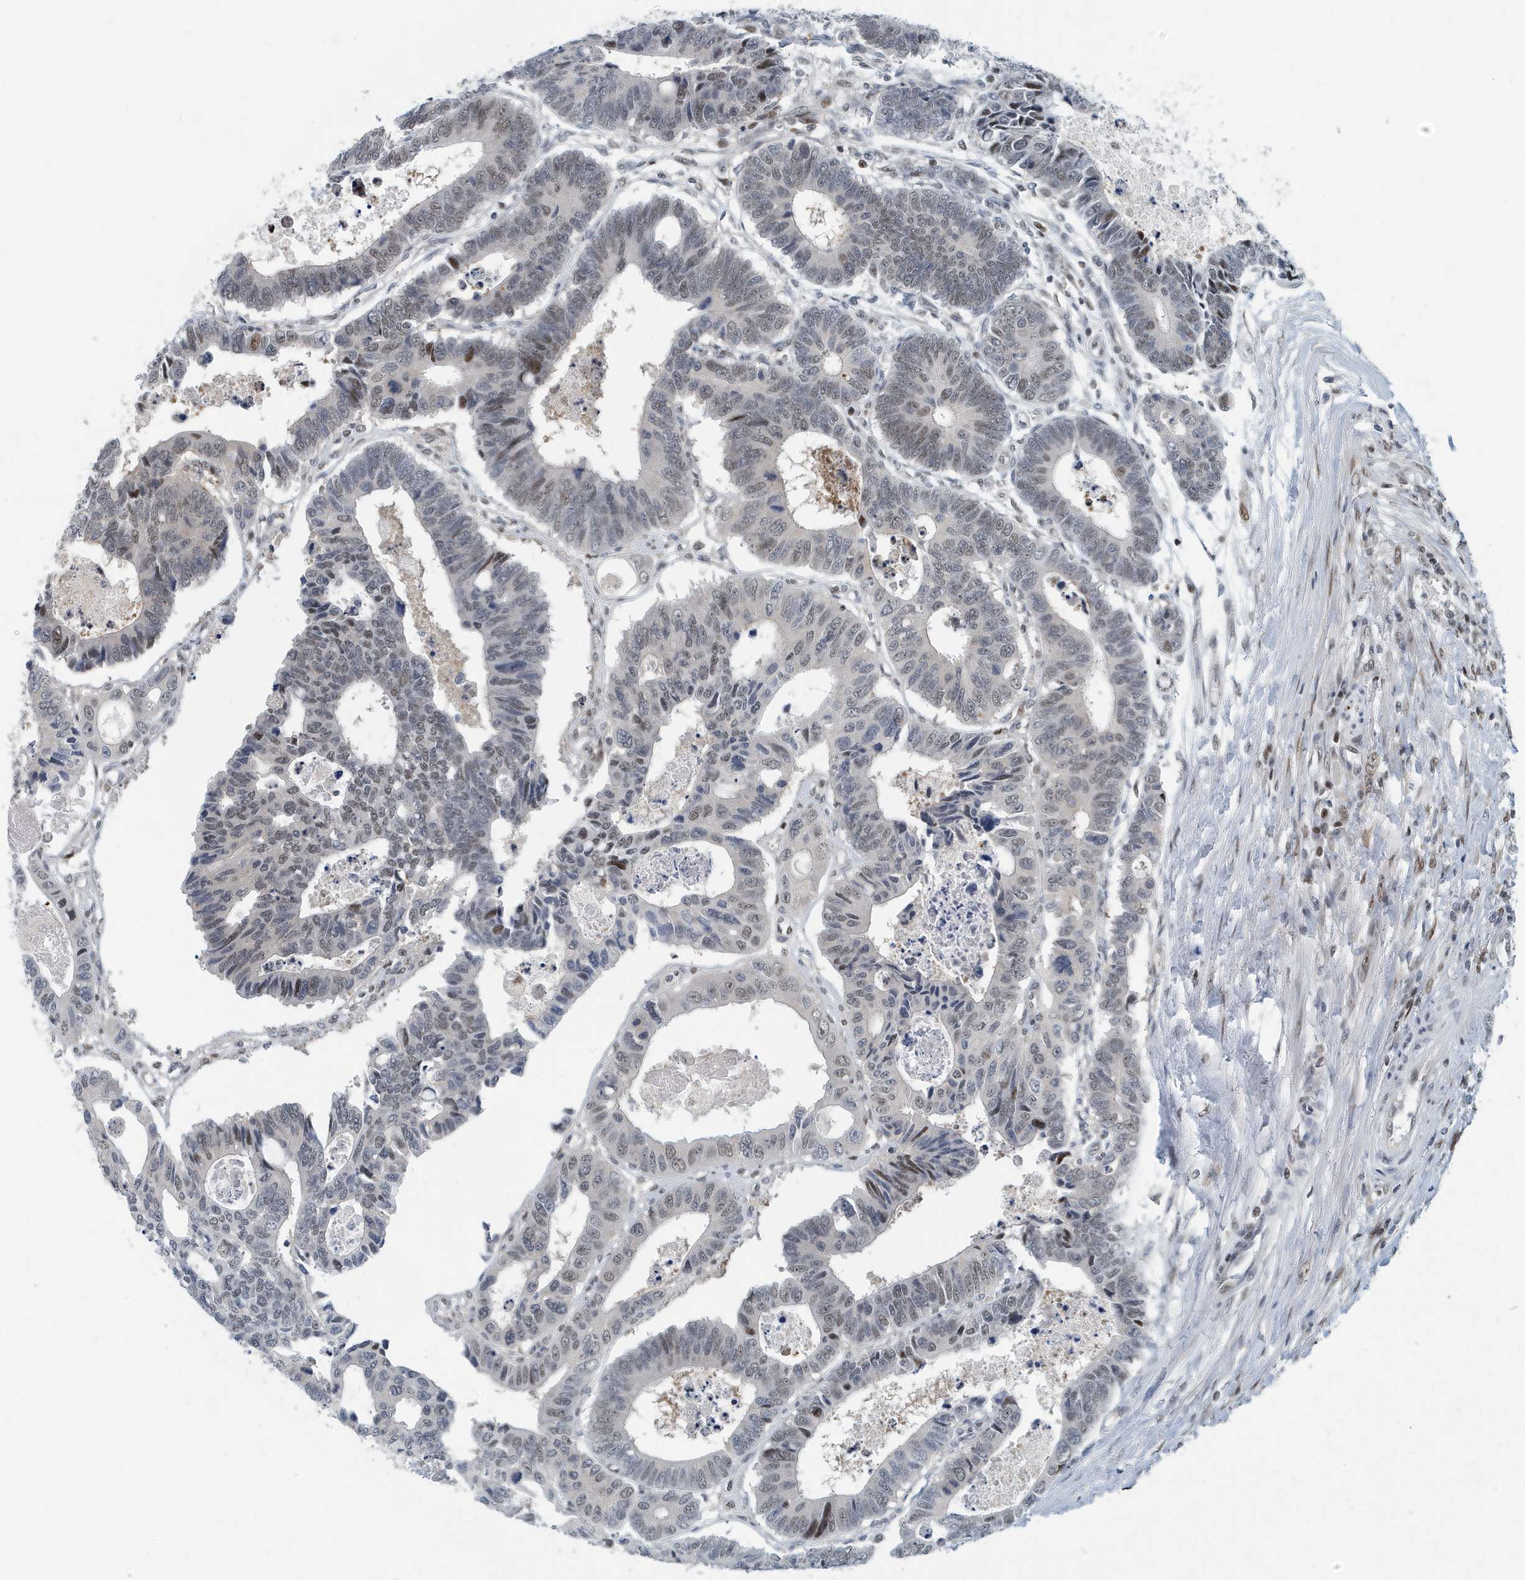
{"staining": {"intensity": "moderate", "quantity": "<25%", "location": "nuclear"}, "tissue": "colorectal cancer", "cell_type": "Tumor cells", "image_type": "cancer", "snomed": [{"axis": "morphology", "description": "Adenocarcinoma, NOS"}, {"axis": "topography", "description": "Rectum"}], "caption": "Immunohistochemical staining of human adenocarcinoma (colorectal) shows moderate nuclear protein expression in about <25% of tumor cells. Nuclei are stained in blue.", "gene": "KIF15", "patient": {"sex": "male", "age": 84}}